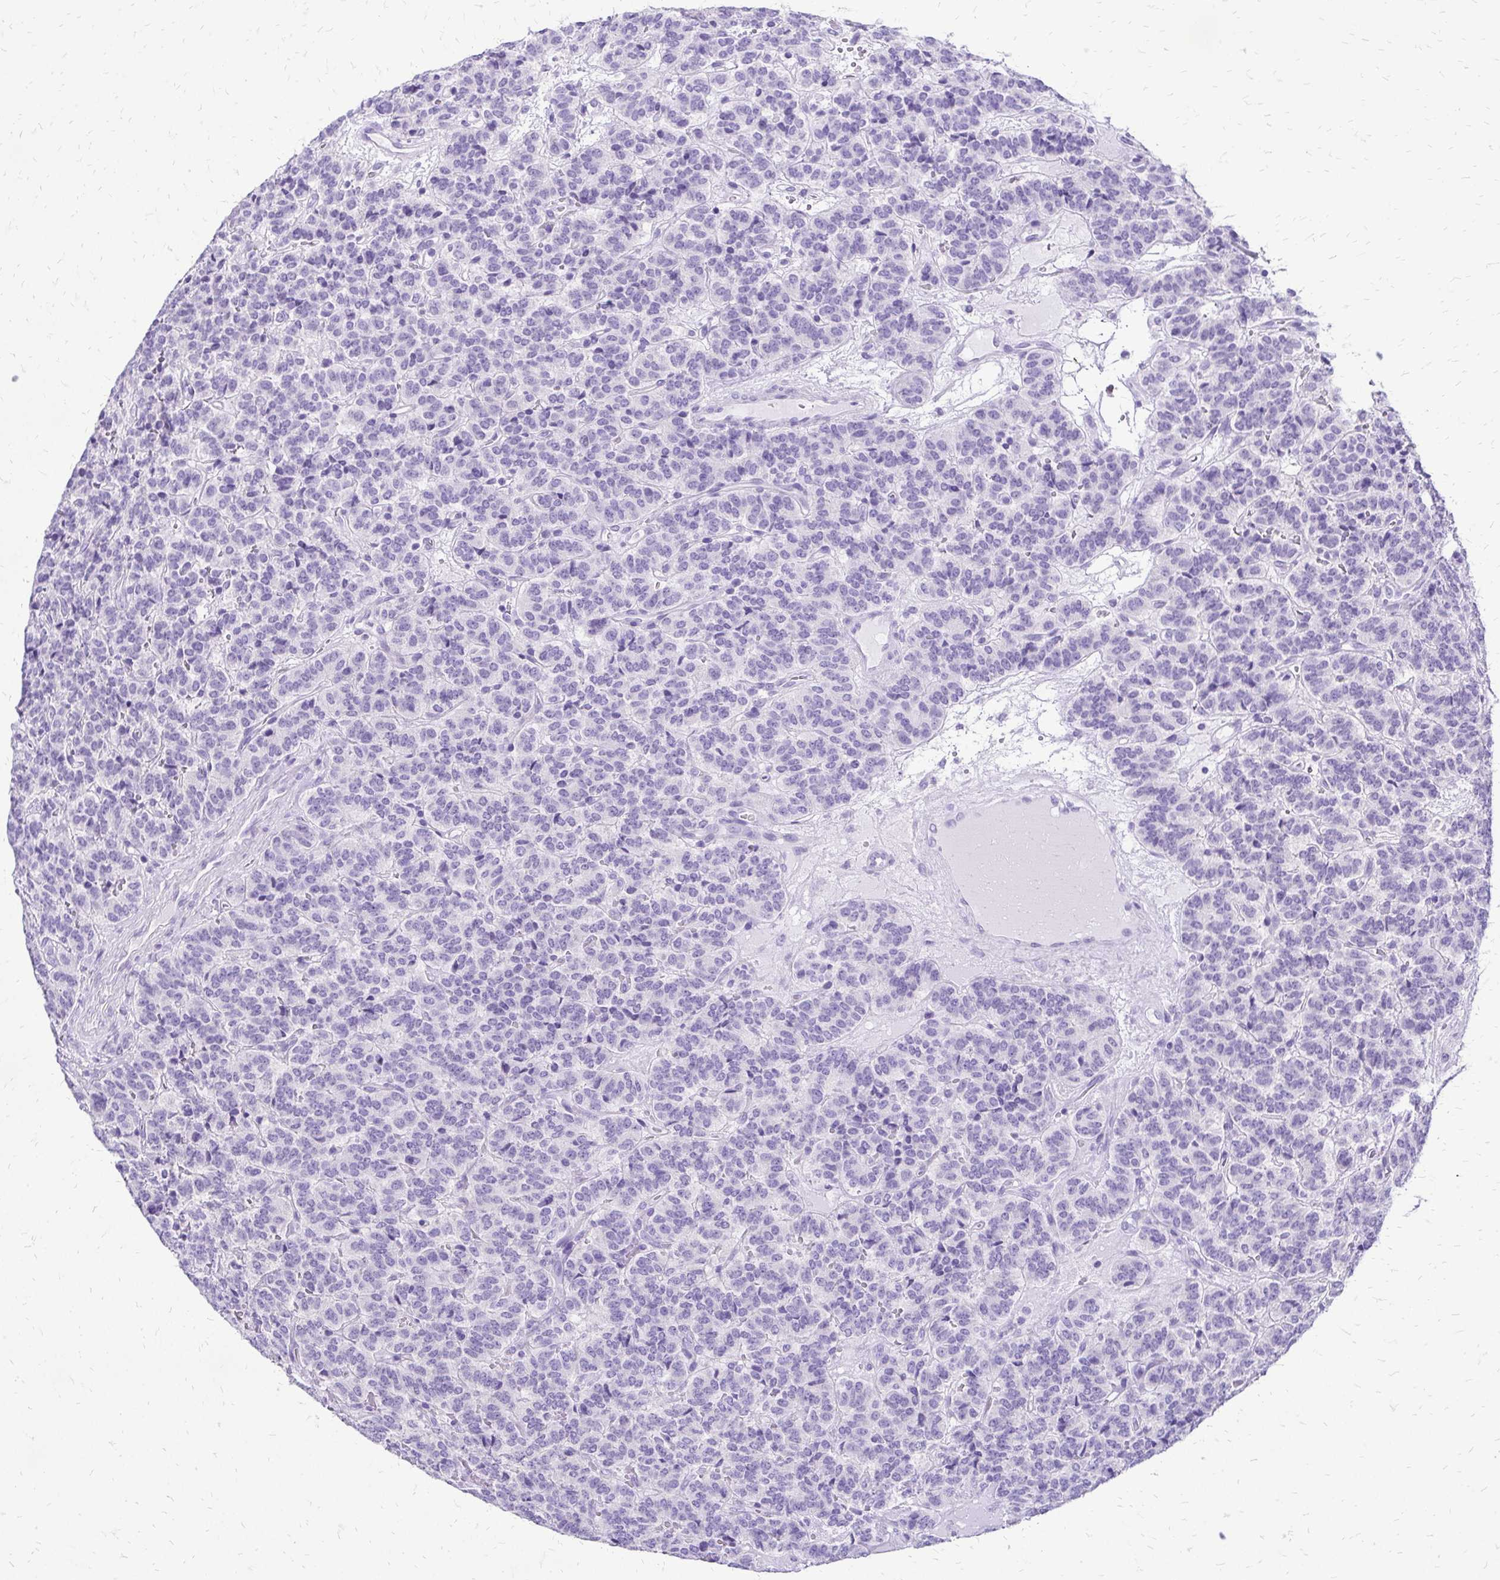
{"staining": {"intensity": "negative", "quantity": "none", "location": "none"}, "tissue": "carcinoid", "cell_type": "Tumor cells", "image_type": "cancer", "snomed": [{"axis": "morphology", "description": "Carcinoid, malignant, NOS"}, {"axis": "topography", "description": "Pancreas"}], "caption": "The micrograph shows no significant staining in tumor cells of carcinoid.", "gene": "SLC32A1", "patient": {"sex": "male", "age": 36}}